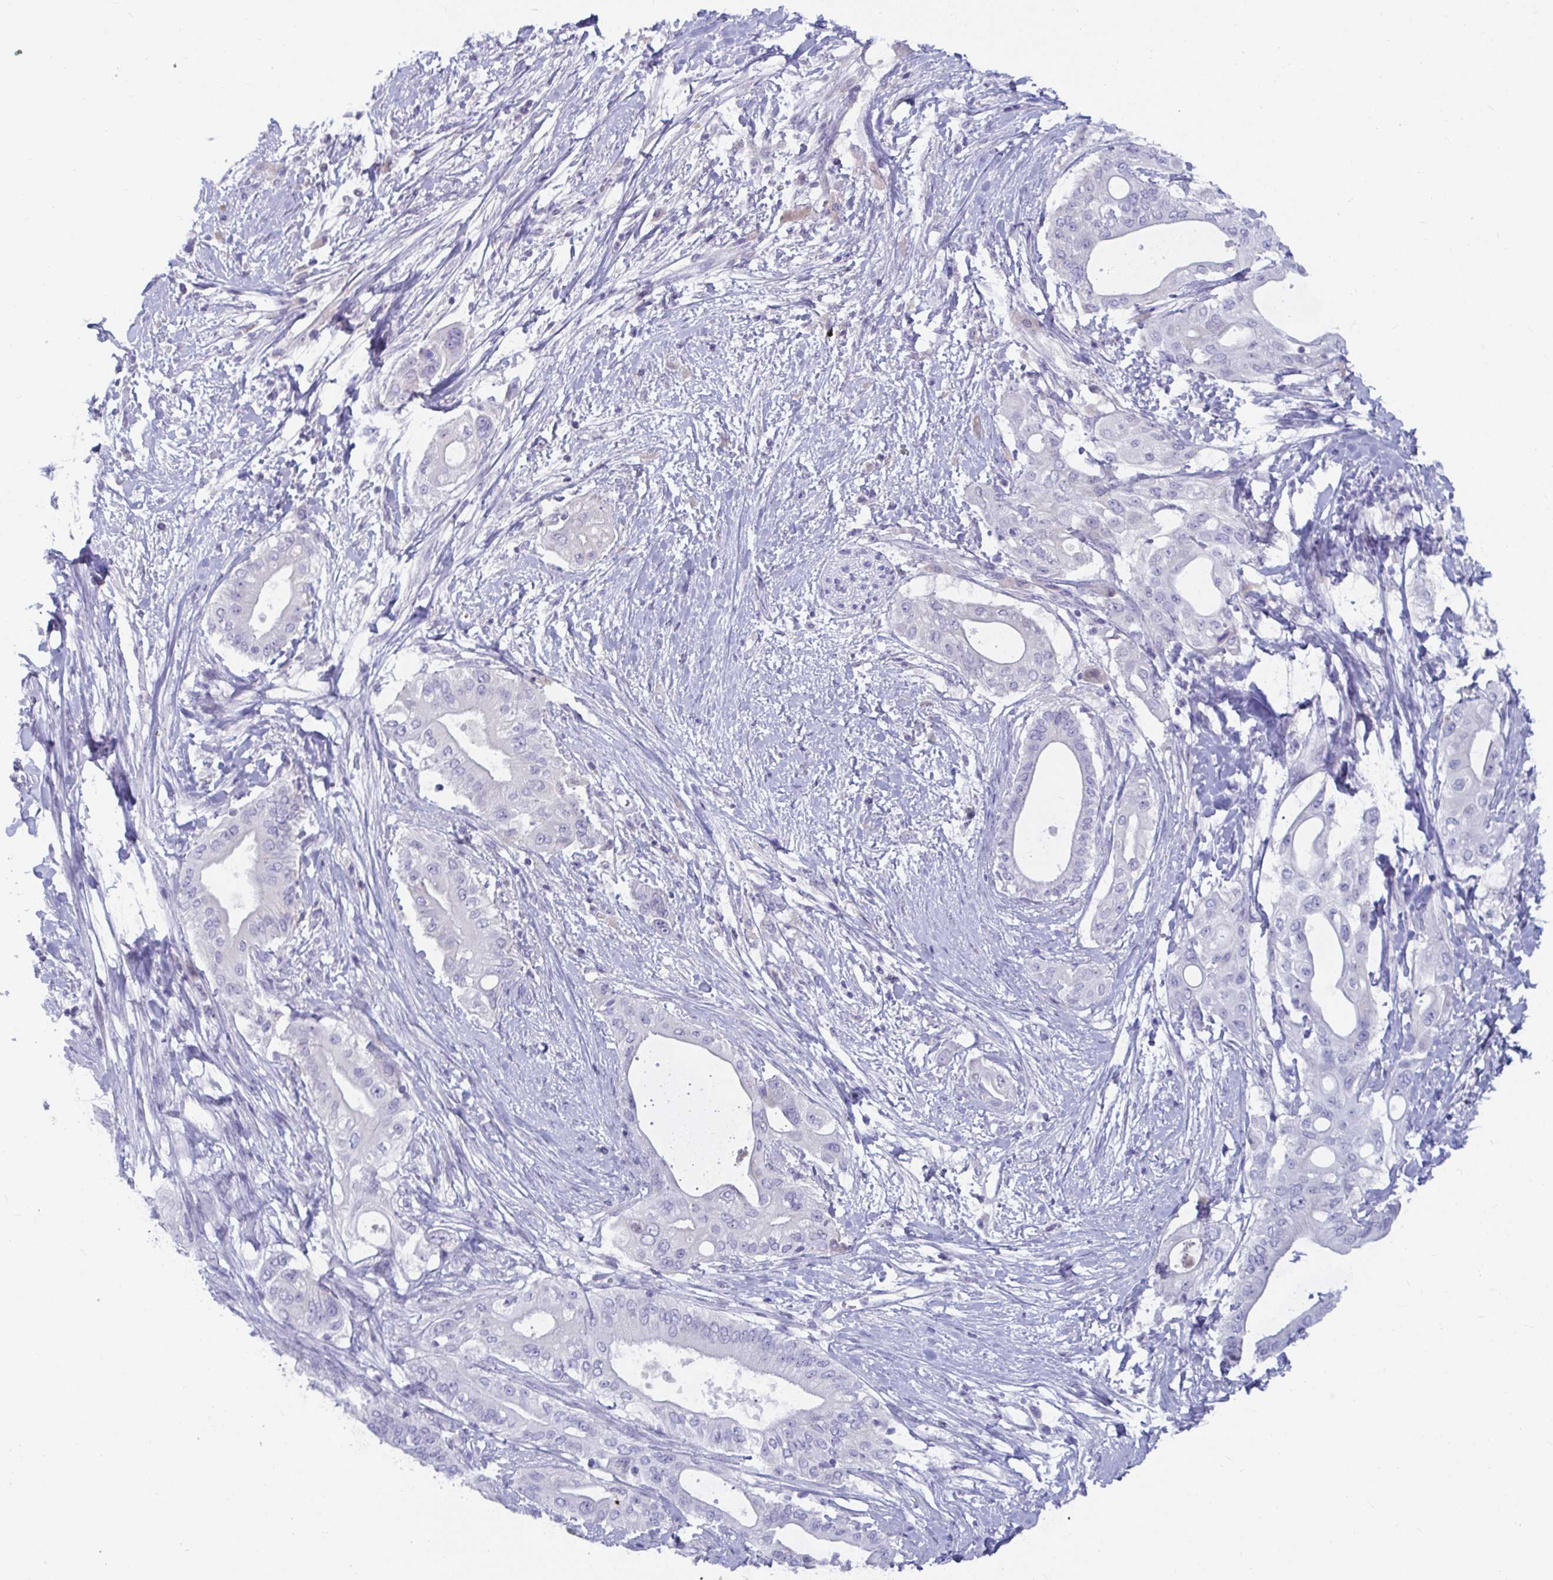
{"staining": {"intensity": "negative", "quantity": "none", "location": "none"}, "tissue": "pancreatic cancer", "cell_type": "Tumor cells", "image_type": "cancer", "snomed": [{"axis": "morphology", "description": "Adenocarcinoma, NOS"}, {"axis": "topography", "description": "Pancreas"}], "caption": "Immunohistochemical staining of pancreatic cancer demonstrates no significant staining in tumor cells. (DAB IHC, high magnification).", "gene": "NPY", "patient": {"sex": "male", "age": 68}}